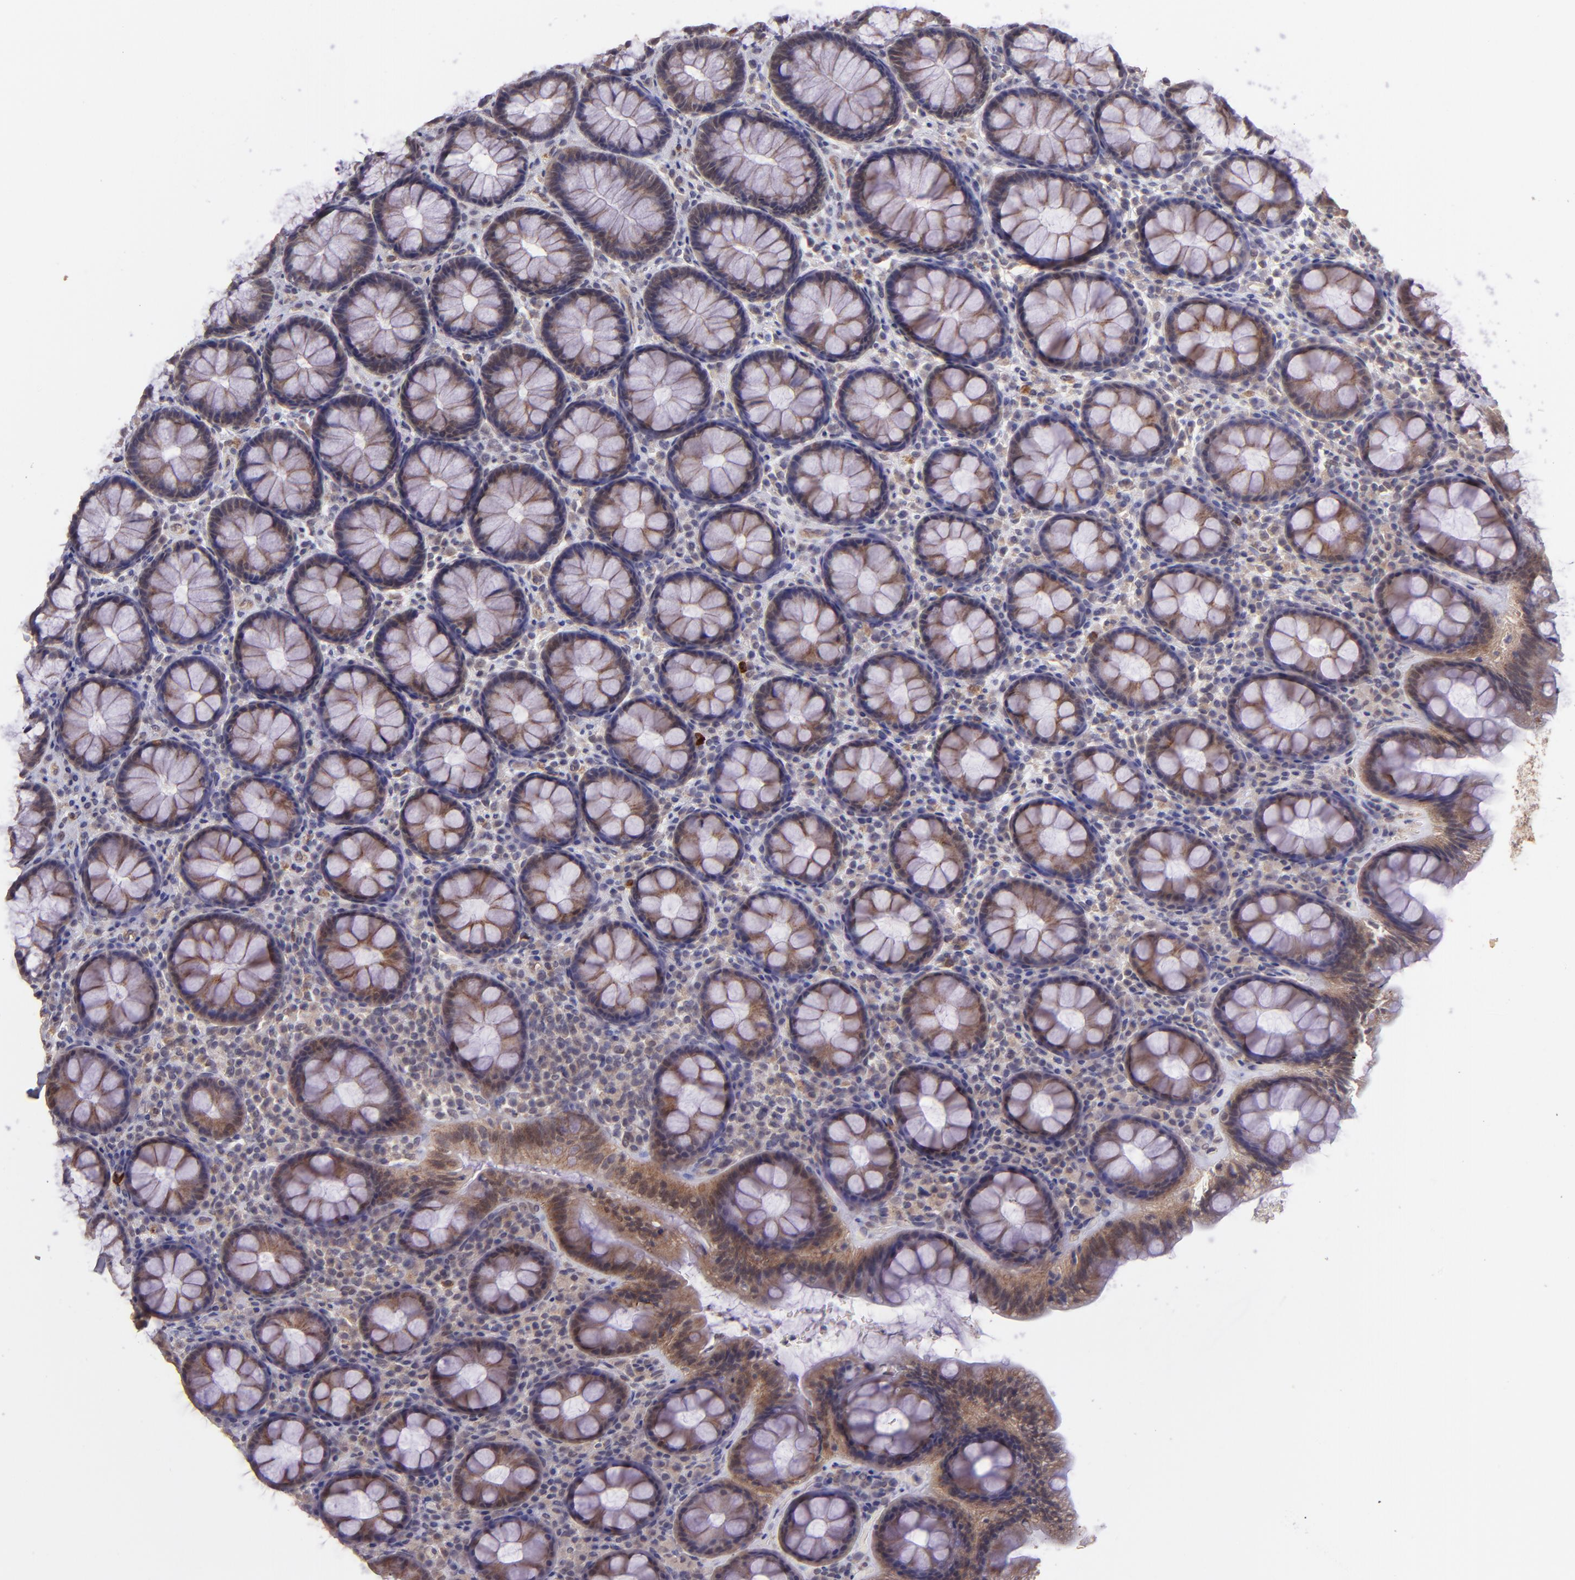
{"staining": {"intensity": "moderate", "quantity": ">75%", "location": "cytoplasmic/membranous"}, "tissue": "rectum", "cell_type": "Glandular cells", "image_type": "normal", "snomed": [{"axis": "morphology", "description": "Normal tissue, NOS"}, {"axis": "topography", "description": "Rectum"}], "caption": "Protein staining shows moderate cytoplasmic/membranous positivity in about >75% of glandular cells in benign rectum. The protein is stained brown, and the nuclei are stained in blue (DAB IHC with brightfield microscopy, high magnification).", "gene": "TAF7L", "patient": {"sex": "male", "age": 92}}